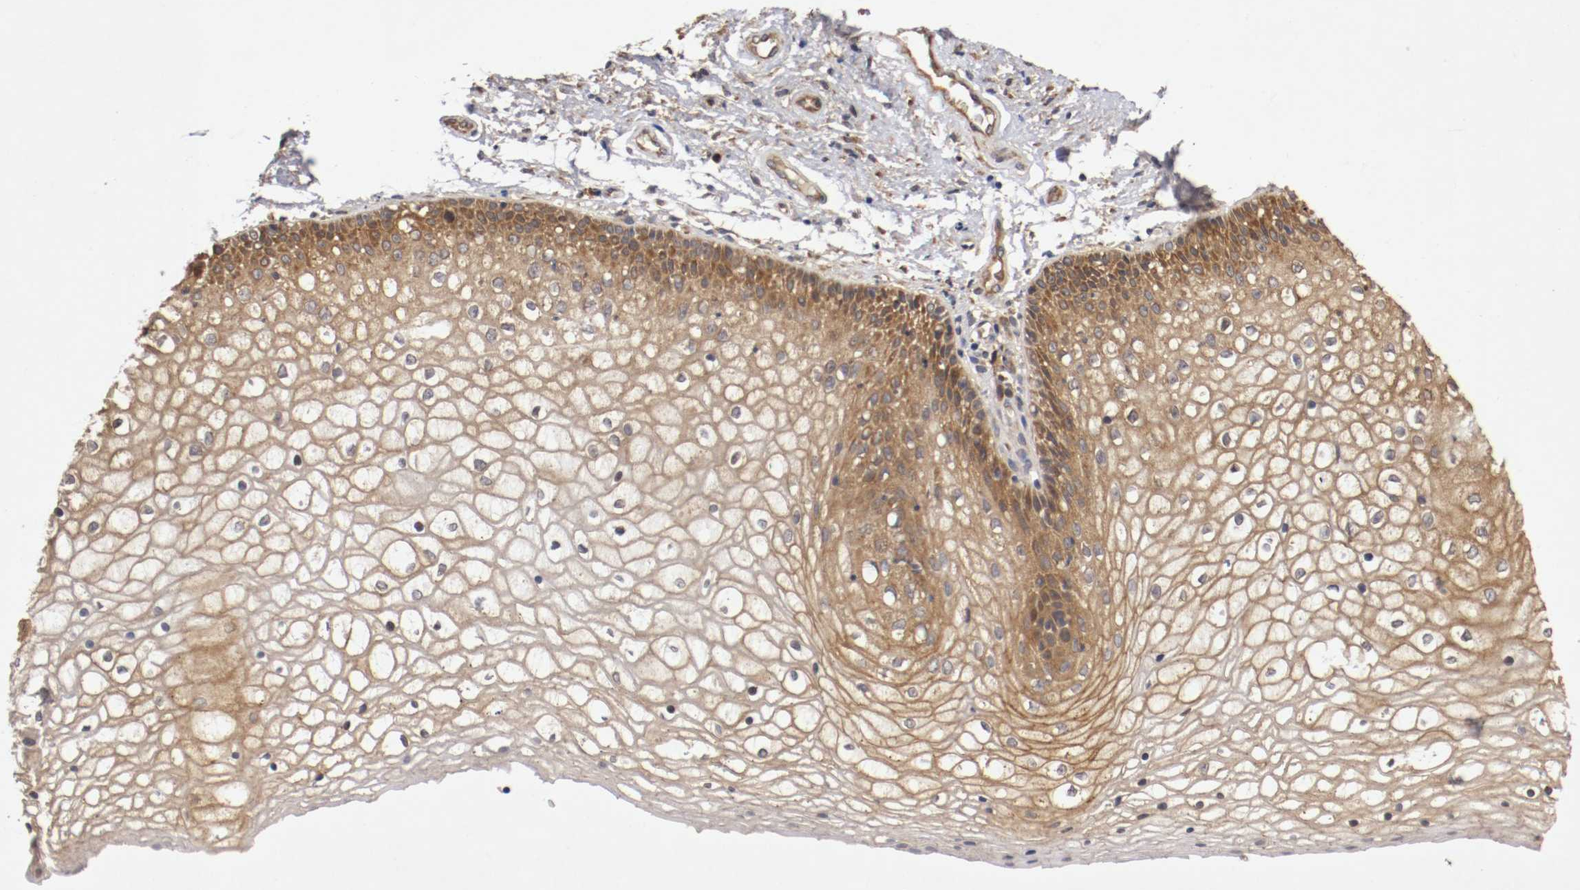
{"staining": {"intensity": "moderate", "quantity": ">75%", "location": "cytoplasmic/membranous"}, "tissue": "vagina", "cell_type": "Squamous epithelial cells", "image_type": "normal", "snomed": [{"axis": "morphology", "description": "Normal tissue, NOS"}, {"axis": "topography", "description": "Vagina"}], "caption": "This photomicrograph exhibits immunohistochemistry staining of unremarkable vagina, with medium moderate cytoplasmic/membranous expression in about >75% of squamous epithelial cells.", "gene": "VEZT", "patient": {"sex": "female", "age": 34}}